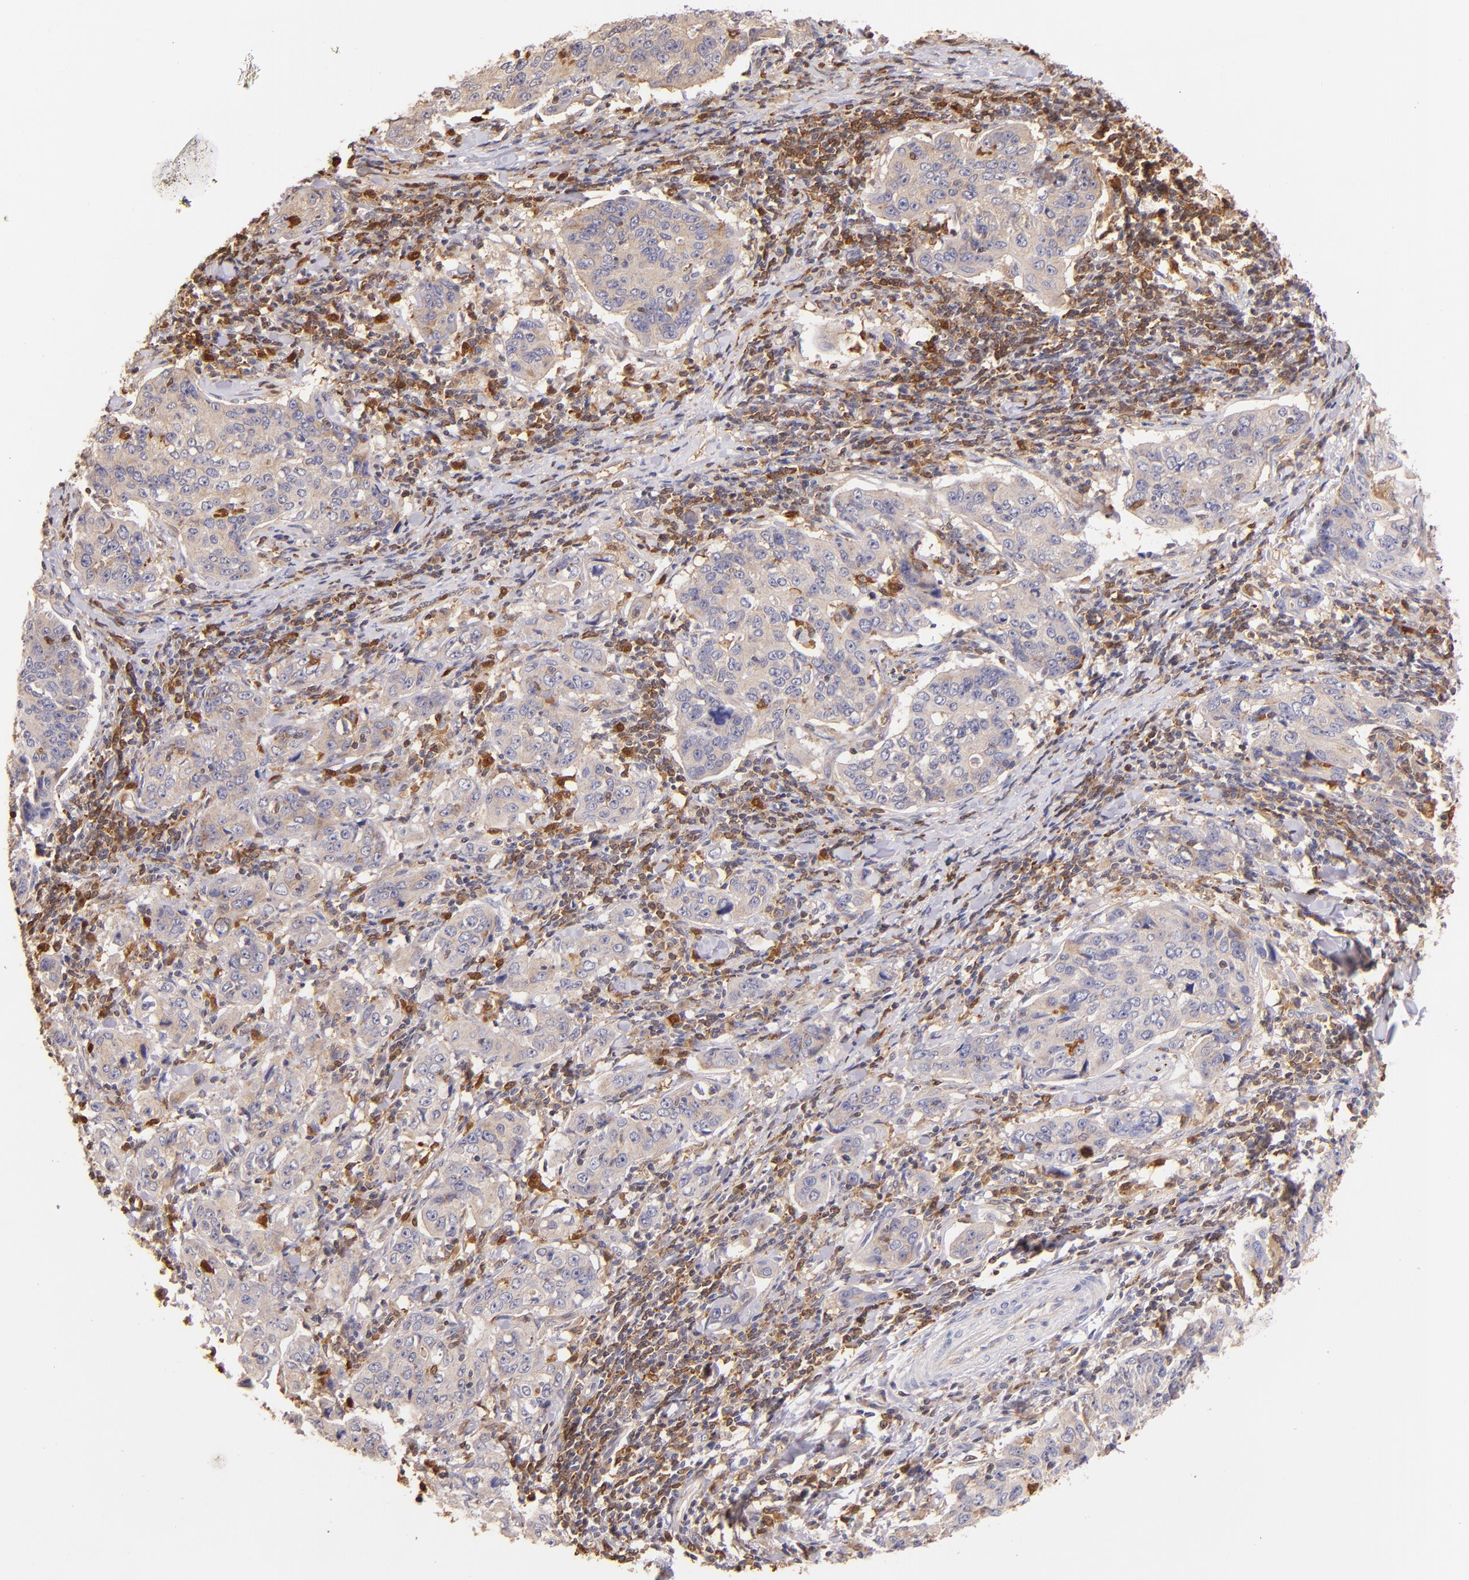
{"staining": {"intensity": "weak", "quantity": ">75%", "location": "cytoplasmic/membranous"}, "tissue": "stomach cancer", "cell_type": "Tumor cells", "image_type": "cancer", "snomed": [{"axis": "morphology", "description": "Adenocarcinoma, NOS"}, {"axis": "topography", "description": "Esophagus"}, {"axis": "topography", "description": "Stomach"}], "caption": "Tumor cells demonstrate low levels of weak cytoplasmic/membranous positivity in about >75% of cells in human stomach adenocarcinoma.", "gene": "BTK", "patient": {"sex": "male", "age": 74}}